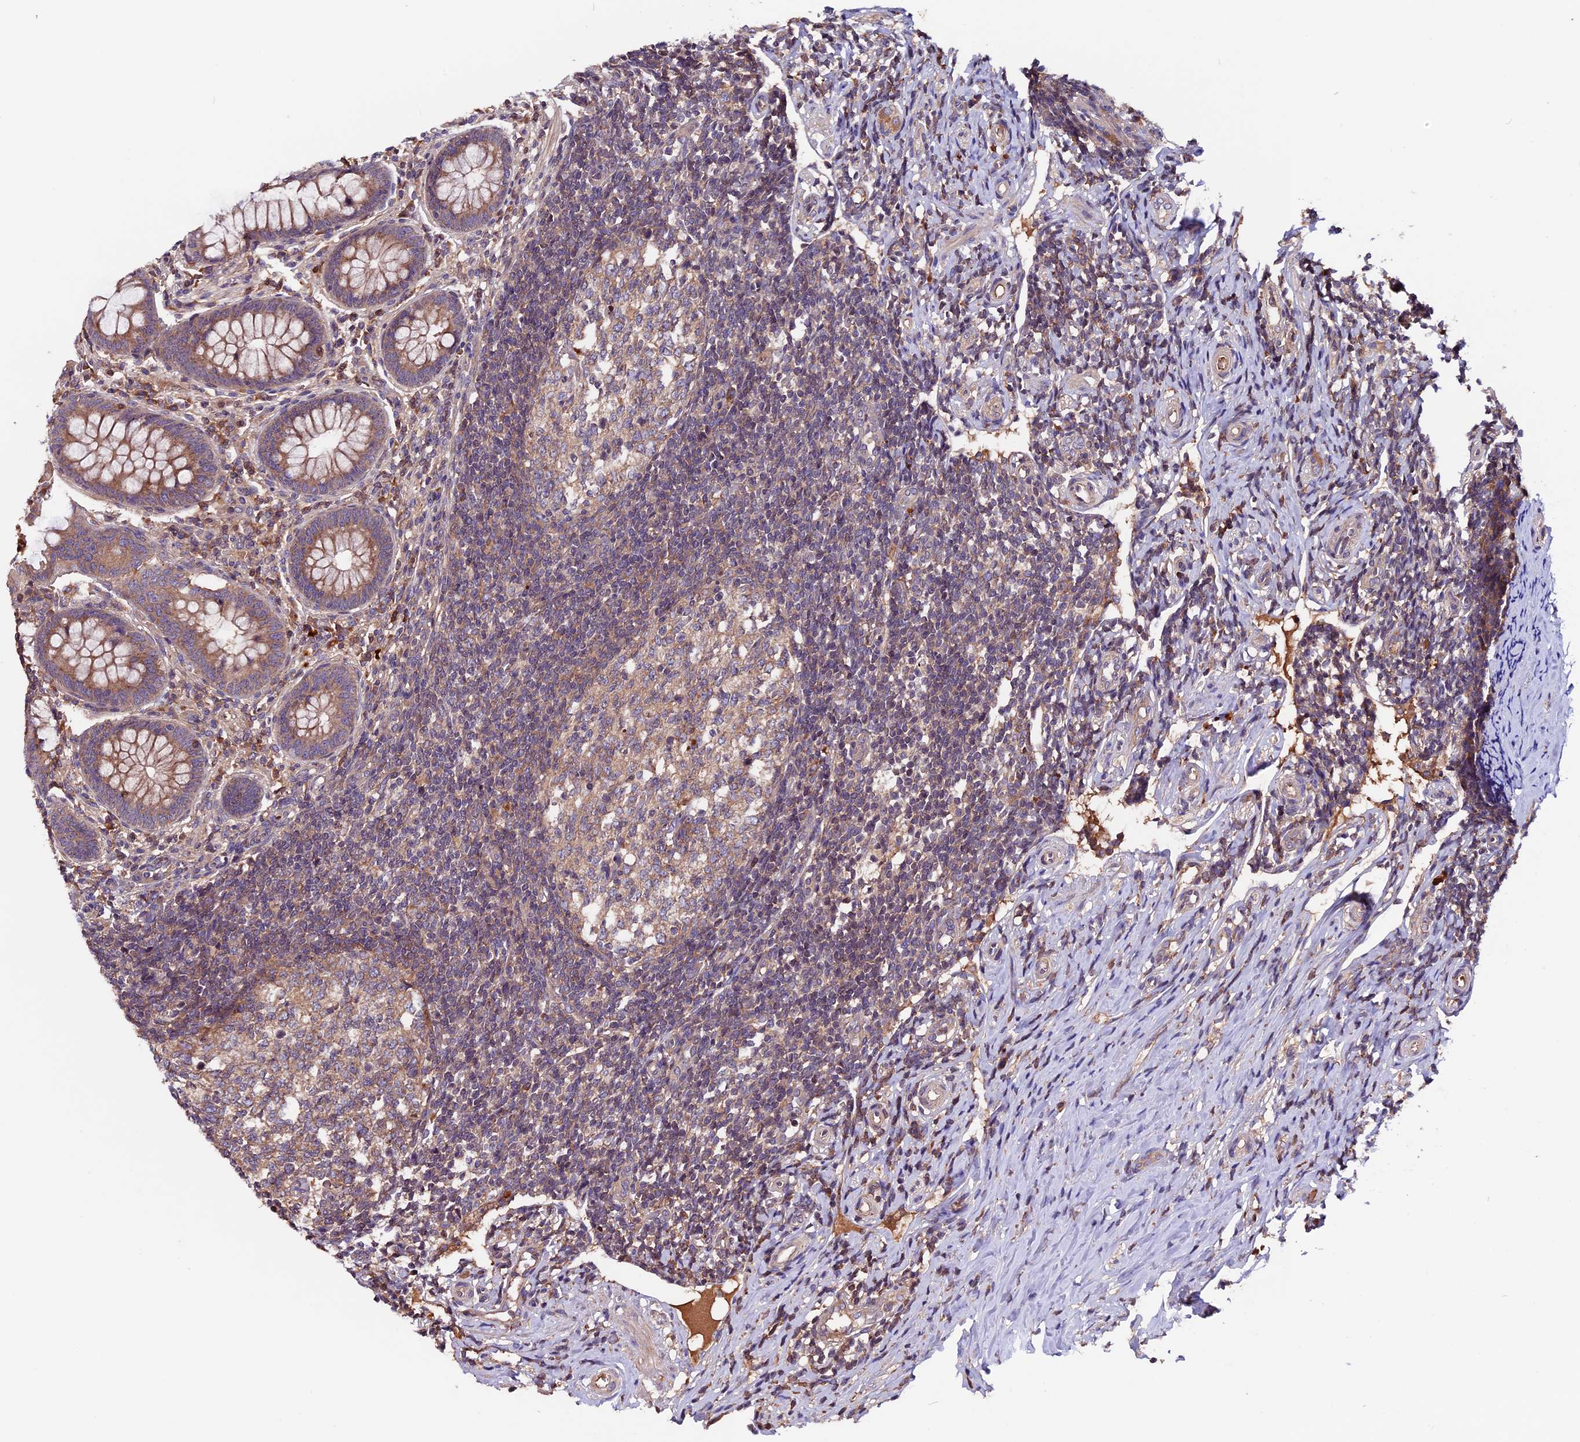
{"staining": {"intensity": "moderate", "quantity": ">75%", "location": "cytoplasmic/membranous"}, "tissue": "appendix", "cell_type": "Glandular cells", "image_type": "normal", "snomed": [{"axis": "morphology", "description": "Normal tissue, NOS"}, {"axis": "topography", "description": "Appendix"}], "caption": "Glandular cells show medium levels of moderate cytoplasmic/membranous staining in about >75% of cells in unremarkable appendix.", "gene": "ZNF598", "patient": {"sex": "female", "age": 33}}